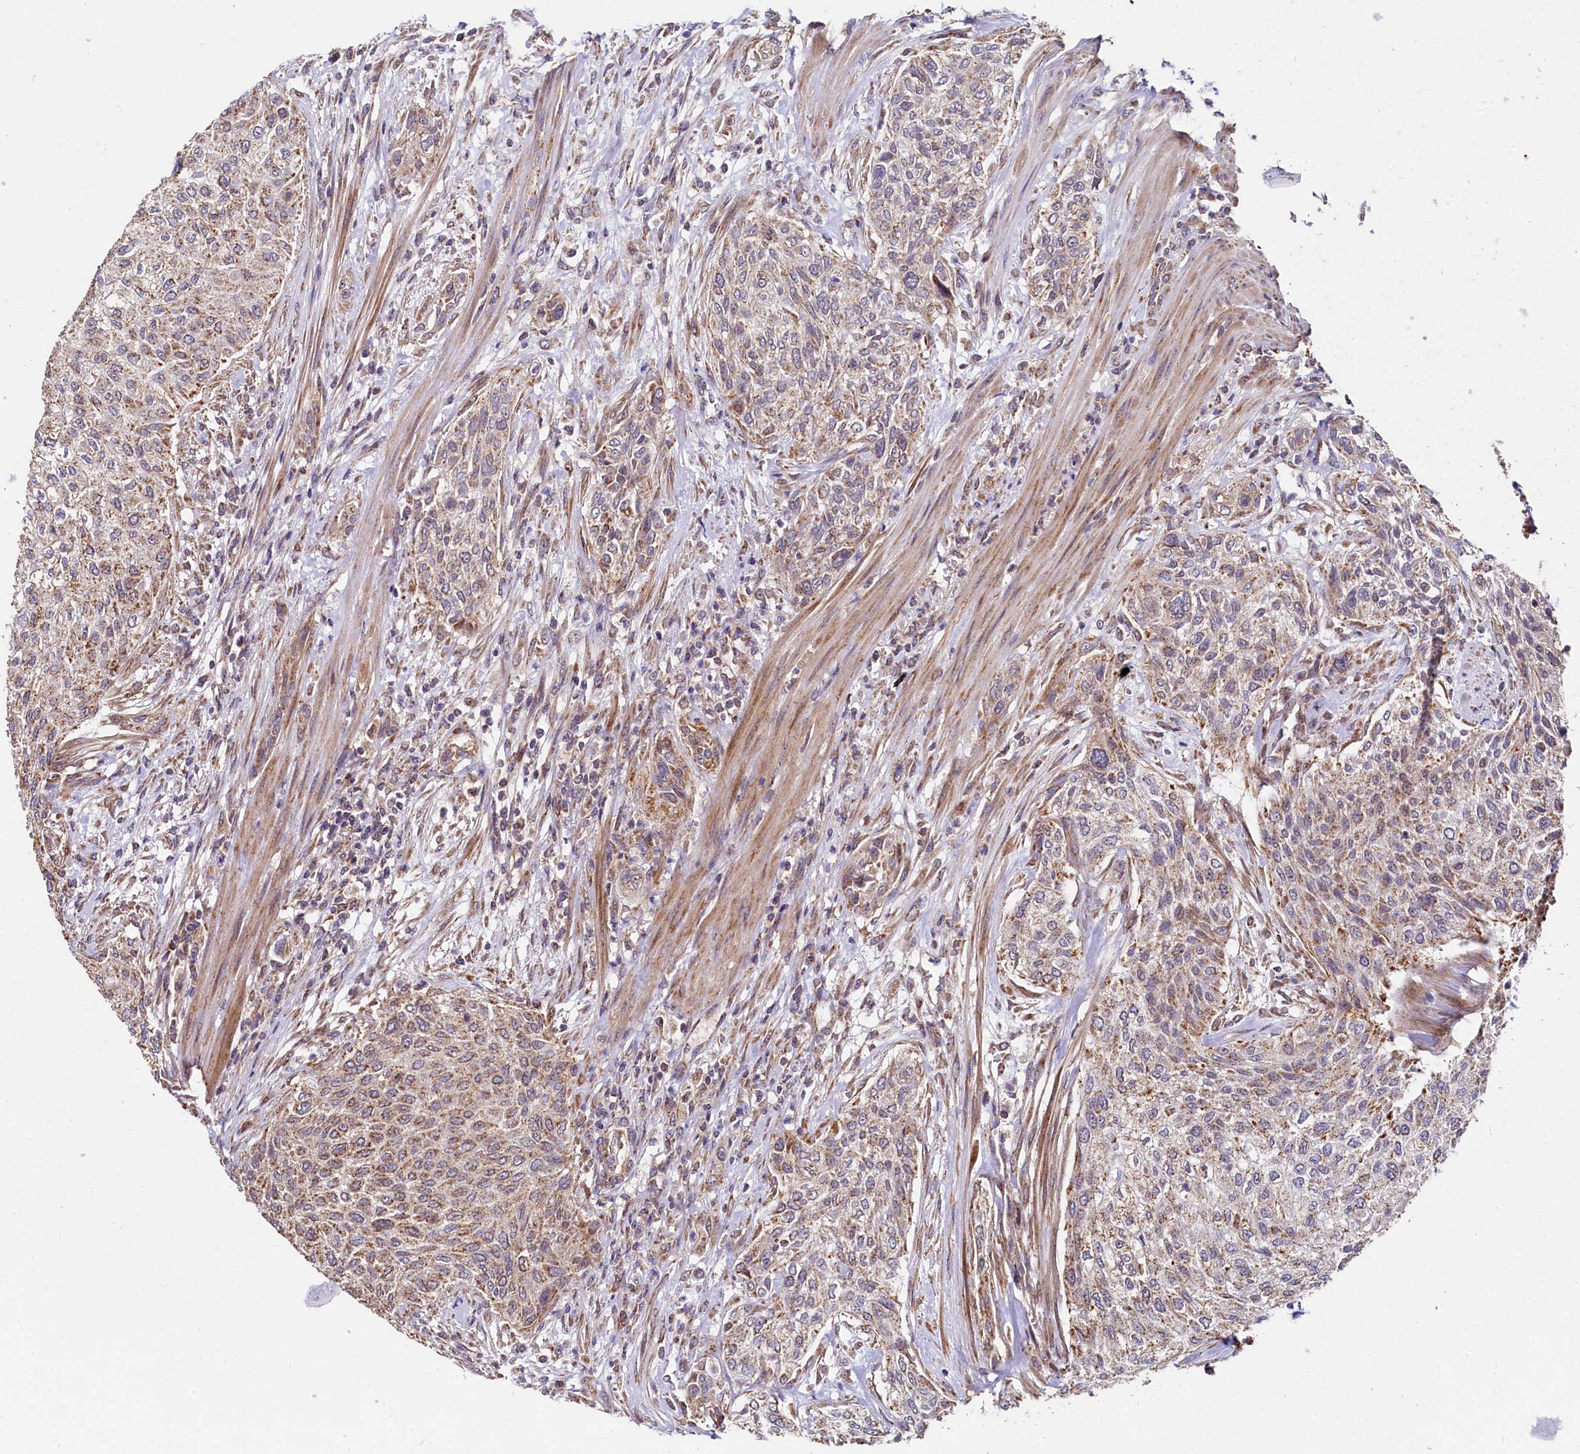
{"staining": {"intensity": "moderate", "quantity": ">75%", "location": "cytoplasmic/membranous"}, "tissue": "urothelial cancer", "cell_type": "Tumor cells", "image_type": "cancer", "snomed": [{"axis": "morphology", "description": "Normal tissue, NOS"}, {"axis": "morphology", "description": "Urothelial carcinoma, NOS"}, {"axis": "topography", "description": "Urinary bladder"}, {"axis": "topography", "description": "Peripheral nerve tissue"}], "caption": "DAB (3,3'-diaminobenzidine) immunohistochemical staining of human transitional cell carcinoma shows moderate cytoplasmic/membranous protein positivity in approximately >75% of tumor cells.", "gene": "SPRYD3", "patient": {"sex": "male", "age": 35}}